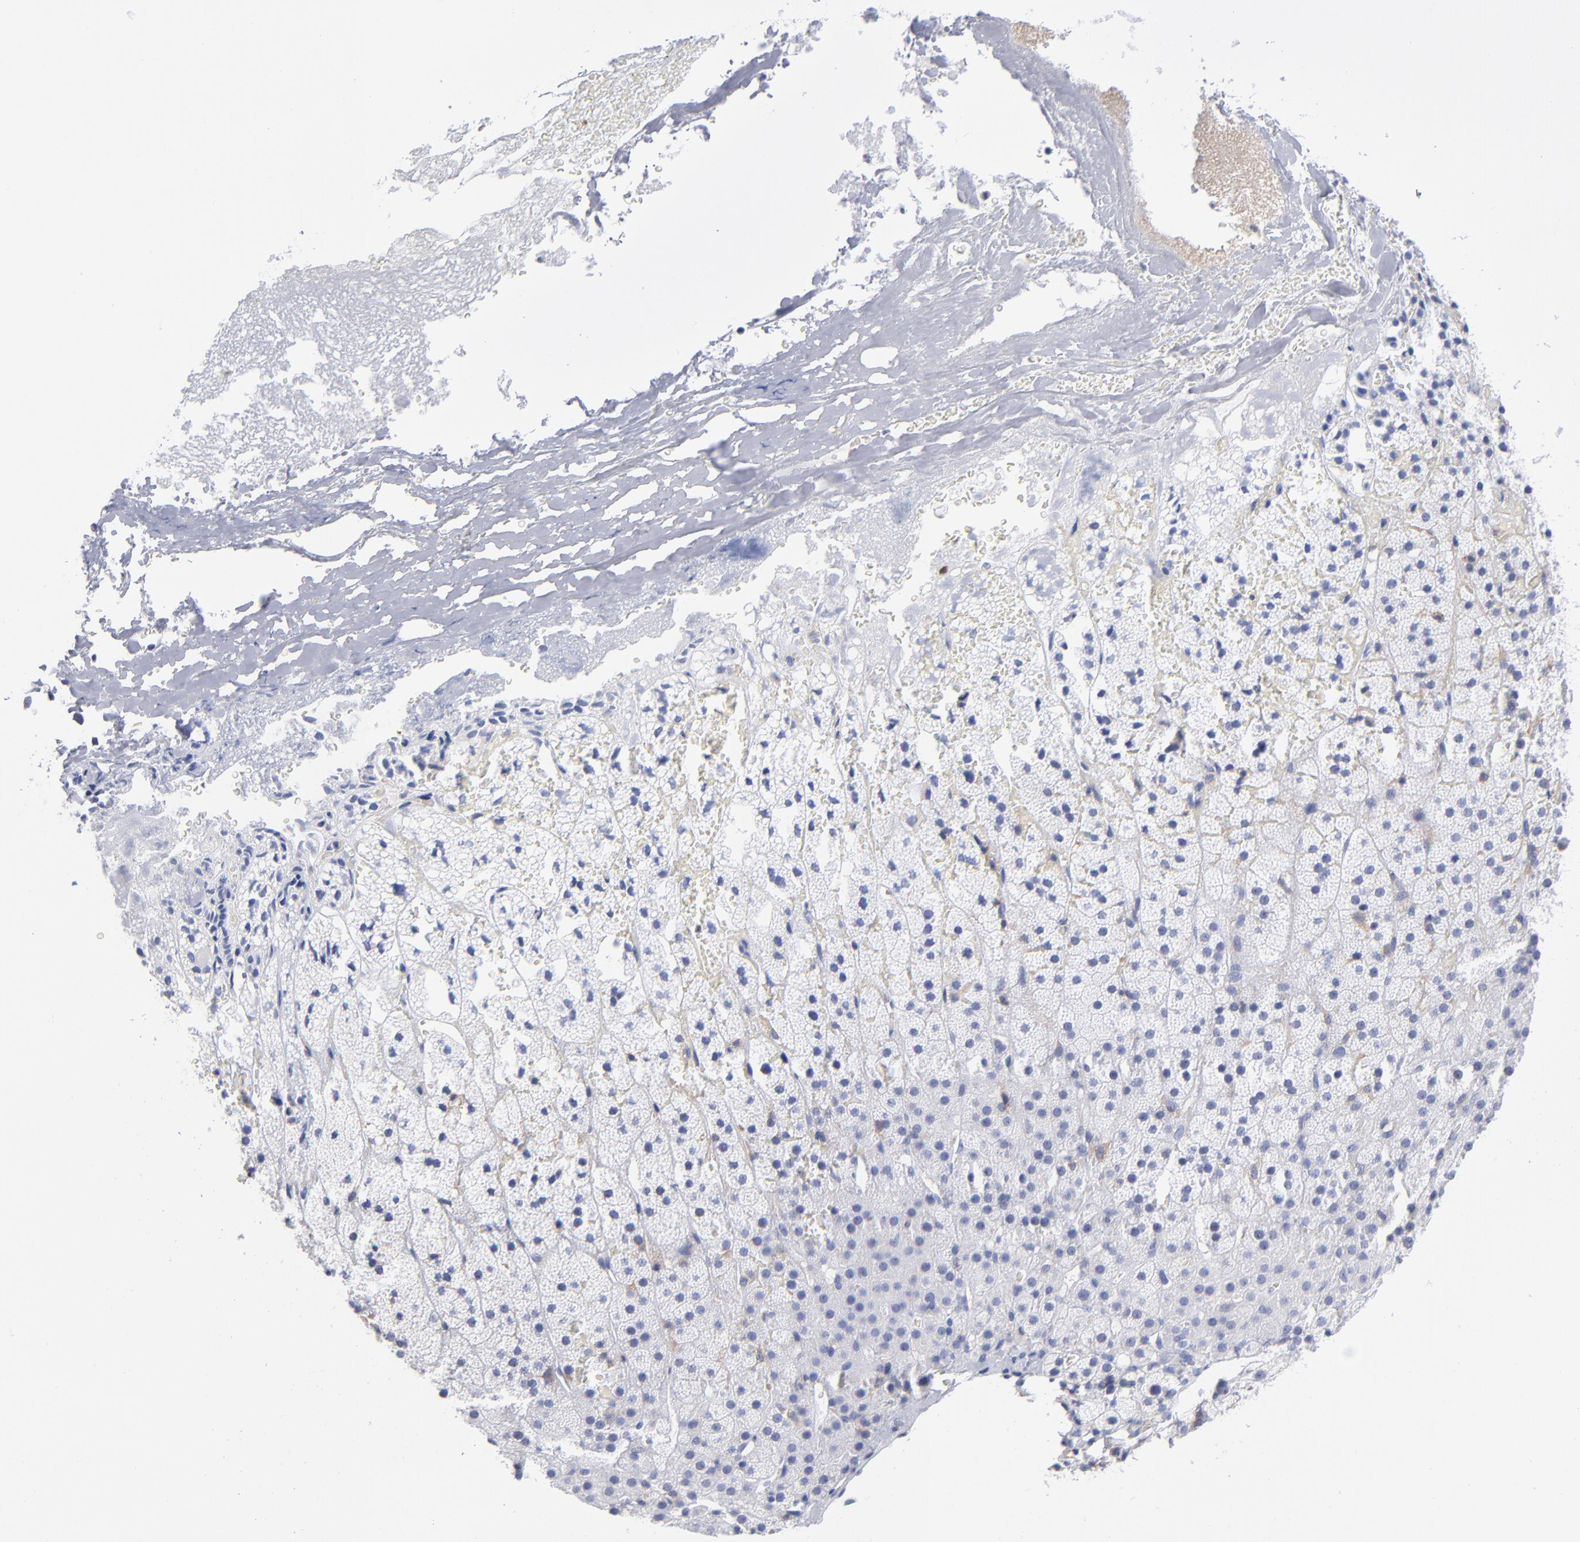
{"staining": {"intensity": "negative", "quantity": "none", "location": "none"}, "tissue": "adrenal gland", "cell_type": "Glandular cells", "image_type": "normal", "snomed": [{"axis": "morphology", "description": "Normal tissue, NOS"}, {"axis": "topography", "description": "Adrenal gland"}], "caption": "Immunohistochemistry micrograph of normal adrenal gland stained for a protein (brown), which exhibits no positivity in glandular cells.", "gene": "LAT2", "patient": {"sex": "male", "age": 35}}